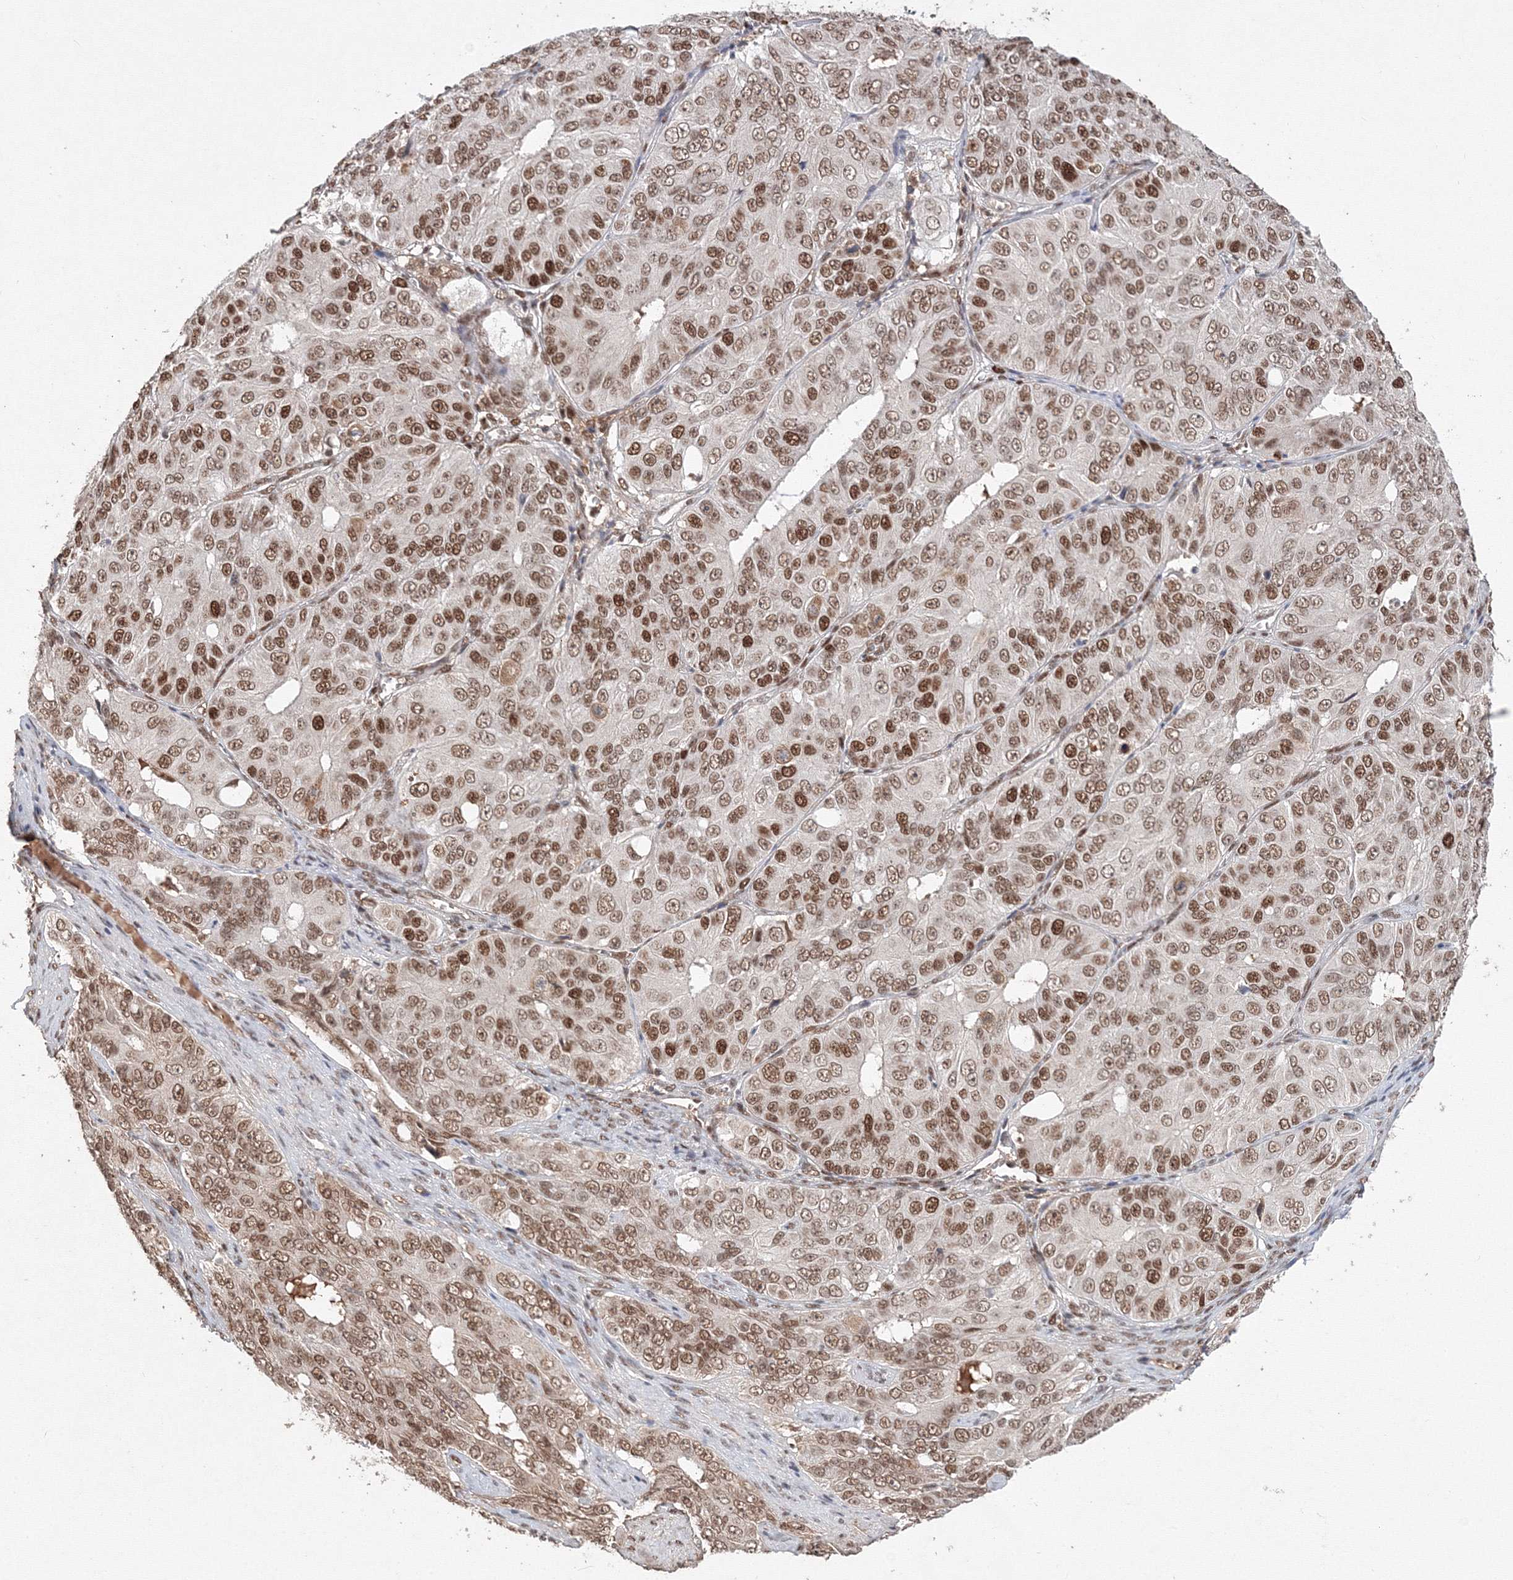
{"staining": {"intensity": "moderate", "quantity": ">75%", "location": "nuclear"}, "tissue": "ovarian cancer", "cell_type": "Tumor cells", "image_type": "cancer", "snomed": [{"axis": "morphology", "description": "Carcinoma, endometroid"}, {"axis": "topography", "description": "Ovary"}], "caption": "Ovarian cancer (endometroid carcinoma) stained with DAB IHC exhibits medium levels of moderate nuclear positivity in approximately >75% of tumor cells. The protein is shown in brown color, while the nuclei are stained blue.", "gene": "IWS1", "patient": {"sex": "female", "age": 51}}